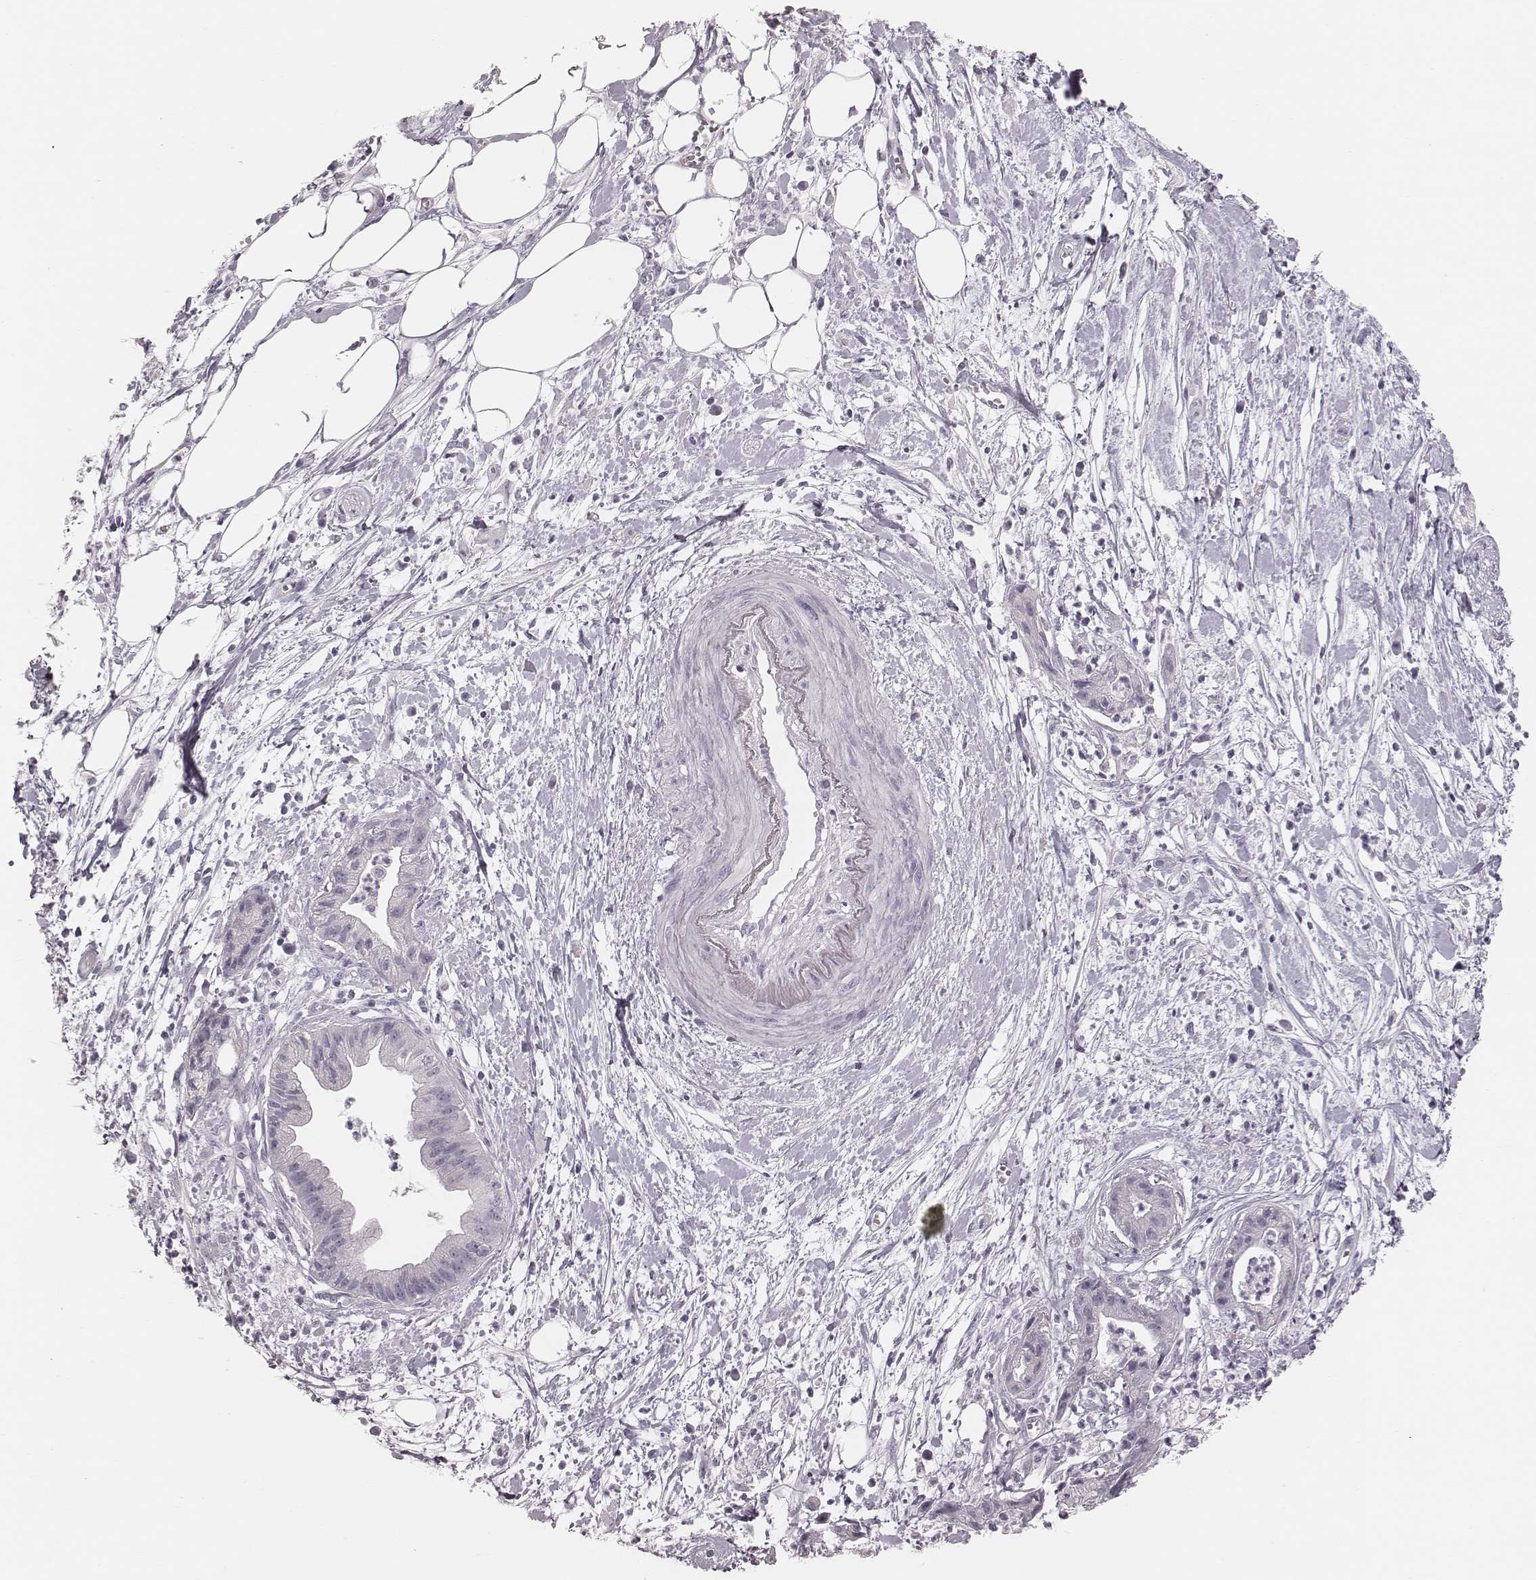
{"staining": {"intensity": "negative", "quantity": "none", "location": "none"}, "tissue": "pancreatic cancer", "cell_type": "Tumor cells", "image_type": "cancer", "snomed": [{"axis": "morphology", "description": "Normal tissue, NOS"}, {"axis": "morphology", "description": "Adenocarcinoma, NOS"}, {"axis": "topography", "description": "Lymph node"}, {"axis": "topography", "description": "Pancreas"}], "caption": "High magnification brightfield microscopy of pancreatic adenocarcinoma stained with DAB (brown) and counterstained with hematoxylin (blue): tumor cells show no significant expression.", "gene": "SPA17", "patient": {"sex": "female", "age": 58}}